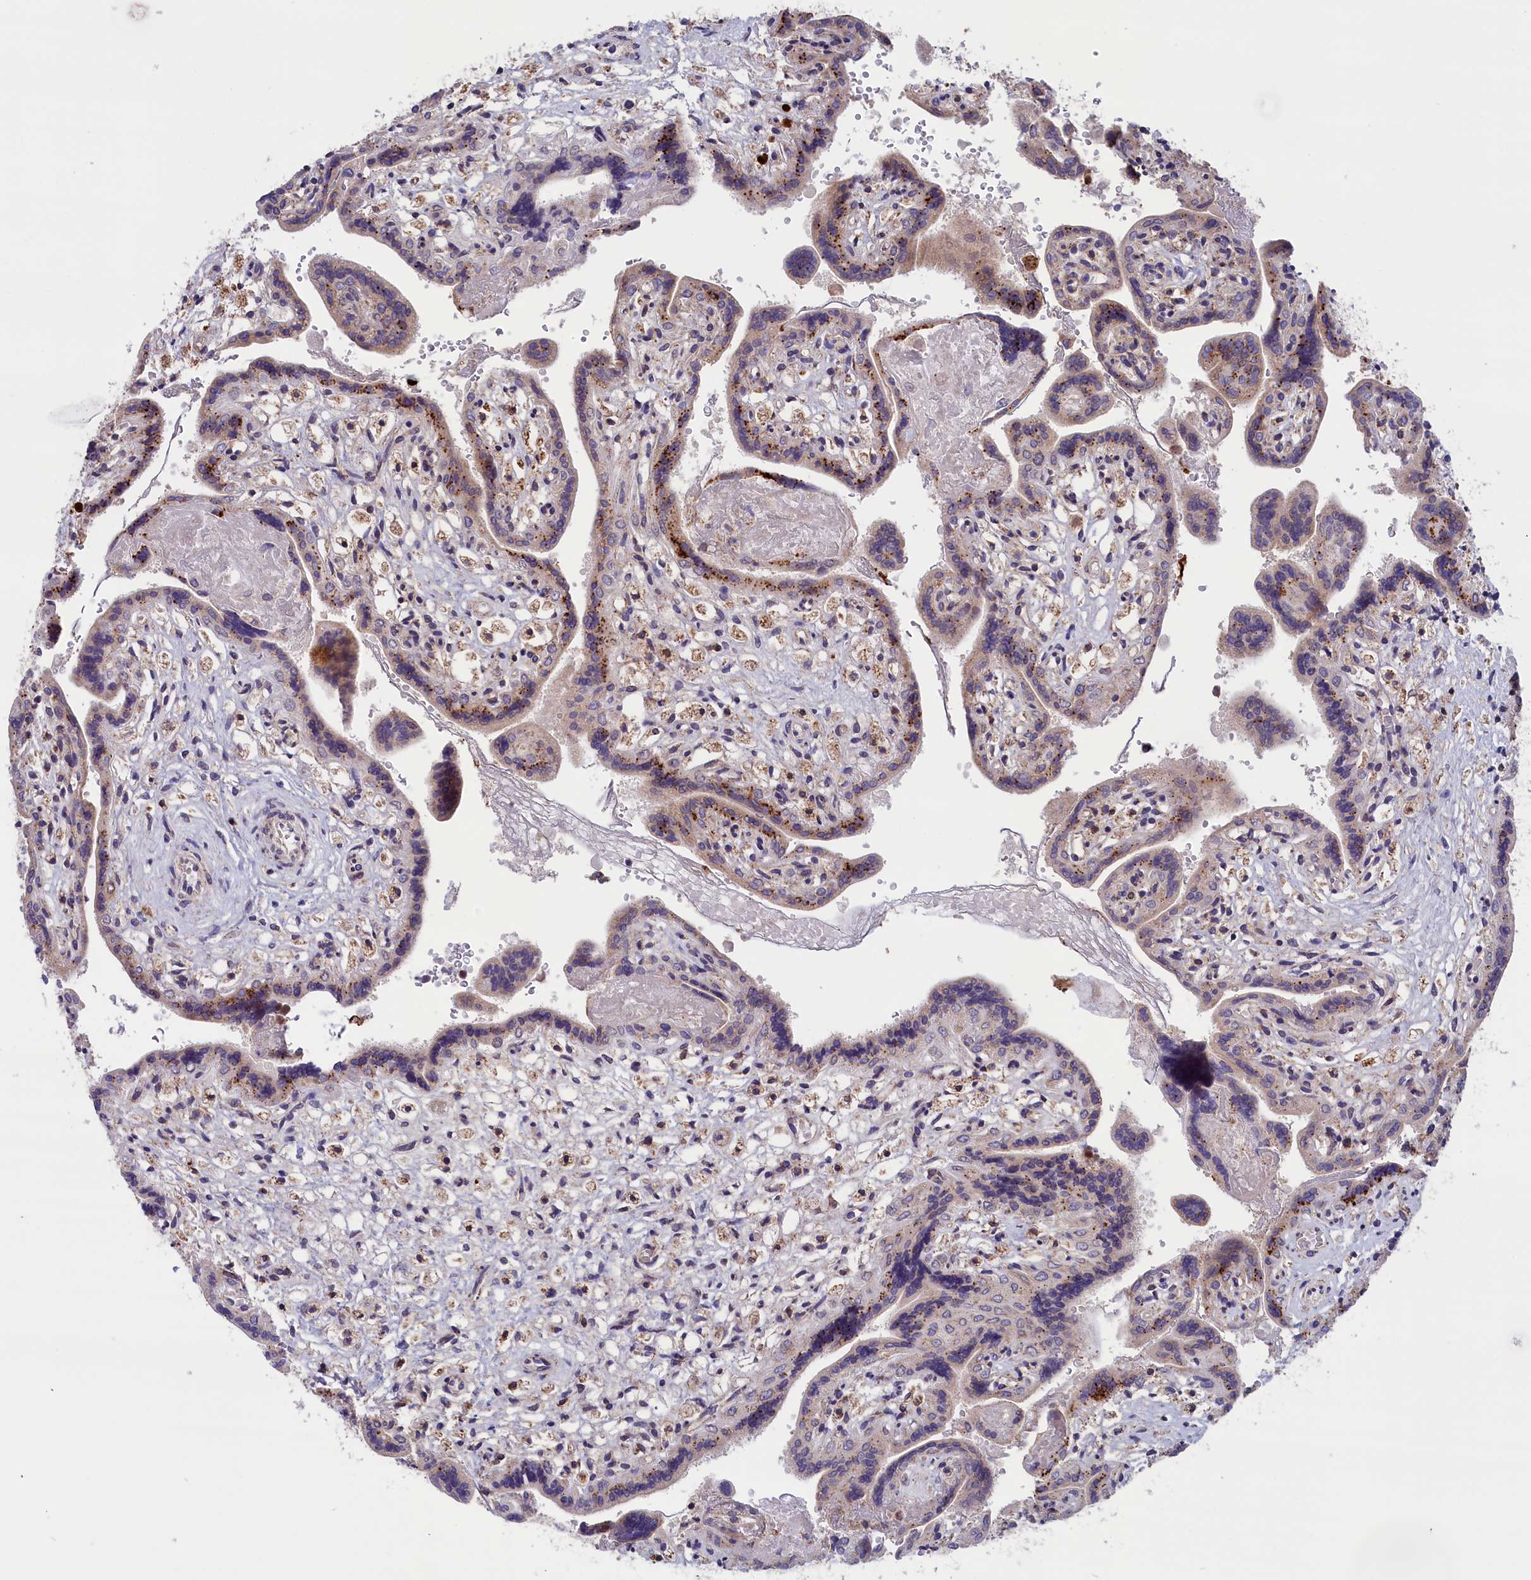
{"staining": {"intensity": "moderate", "quantity": "25%-75%", "location": "cytoplasmic/membranous"}, "tissue": "placenta", "cell_type": "Trophoblastic cells", "image_type": "normal", "snomed": [{"axis": "morphology", "description": "Normal tissue, NOS"}, {"axis": "topography", "description": "Placenta"}], "caption": "Moderate cytoplasmic/membranous protein positivity is present in approximately 25%-75% of trophoblastic cells in placenta. (Stains: DAB (3,3'-diaminobenzidine) in brown, nuclei in blue, Microscopy: brightfield microscopy at high magnification).", "gene": "TIMM44", "patient": {"sex": "female", "age": 37}}